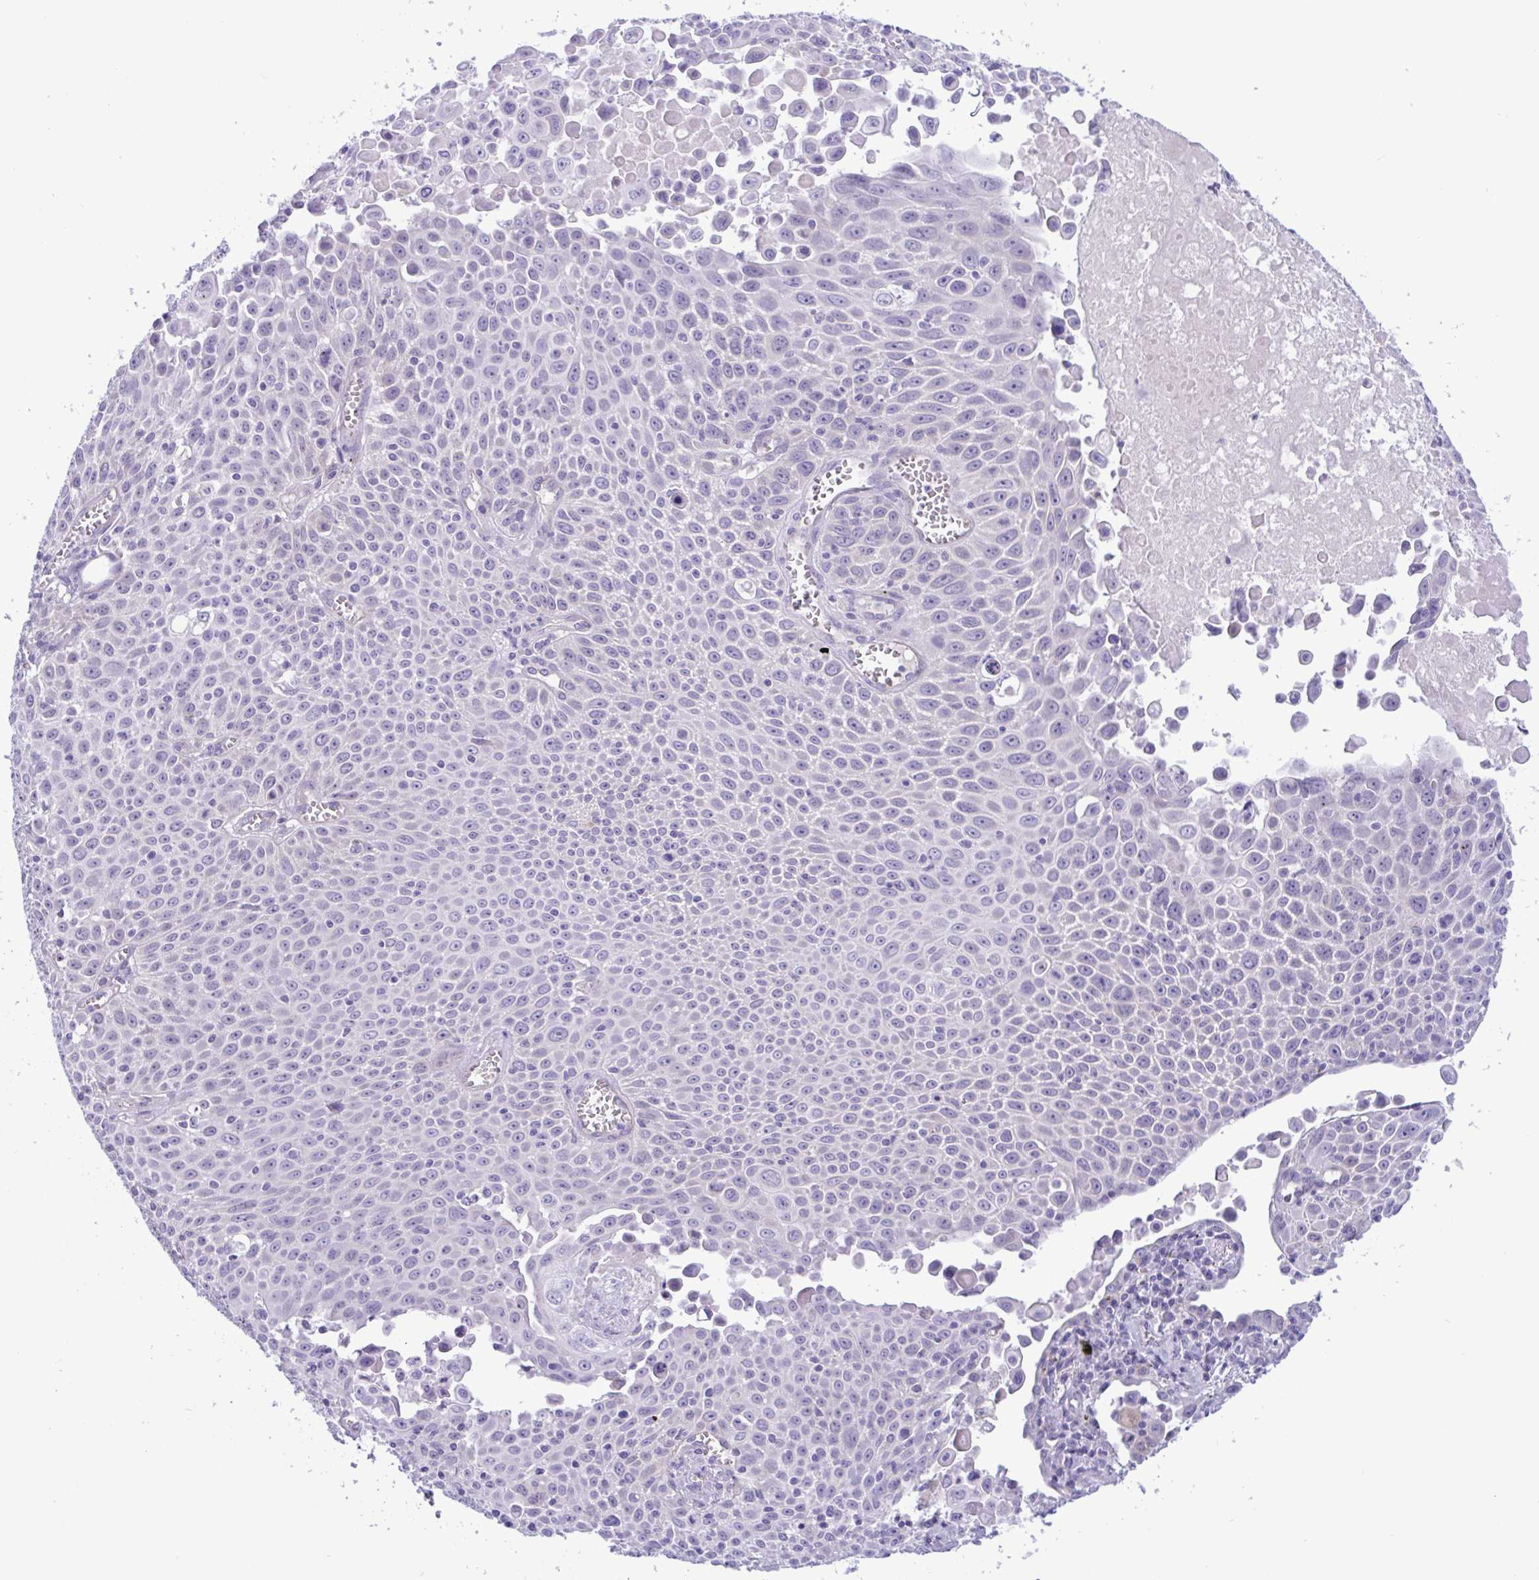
{"staining": {"intensity": "negative", "quantity": "none", "location": "none"}, "tissue": "lung cancer", "cell_type": "Tumor cells", "image_type": "cancer", "snomed": [{"axis": "morphology", "description": "Squamous cell carcinoma, NOS"}, {"axis": "morphology", "description": "Squamous cell carcinoma, metastatic, NOS"}, {"axis": "topography", "description": "Lymph node"}, {"axis": "topography", "description": "Lung"}], "caption": "Human lung cancer stained for a protein using immunohistochemistry (IHC) exhibits no expression in tumor cells.", "gene": "SREBF1", "patient": {"sex": "female", "age": 62}}